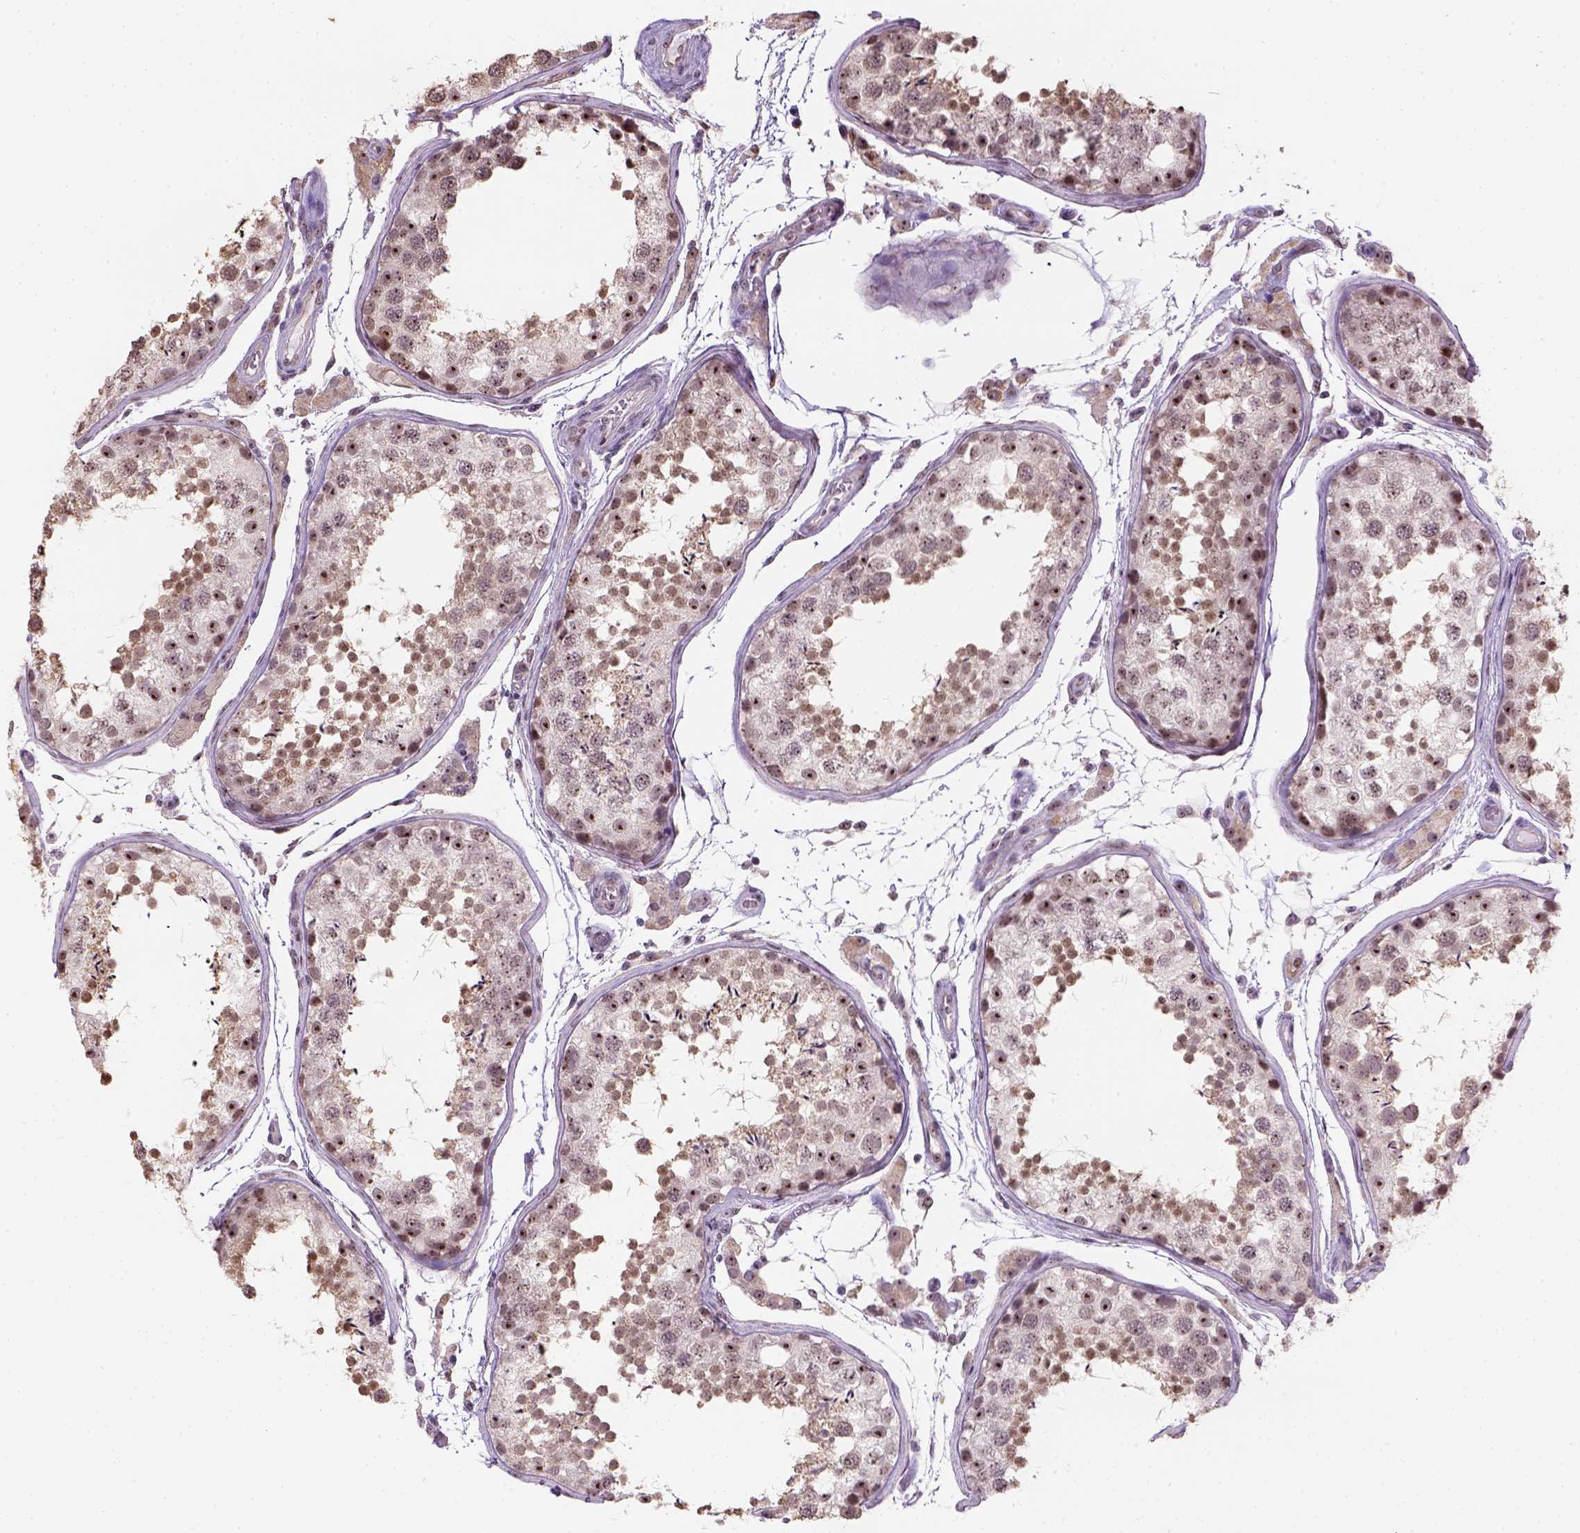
{"staining": {"intensity": "strong", "quantity": ">75%", "location": "nuclear"}, "tissue": "testis", "cell_type": "Cells in seminiferous ducts", "image_type": "normal", "snomed": [{"axis": "morphology", "description": "Normal tissue, NOS"}, {"axis": "topography", "description": "Testis"}], "caption": "Immunohistochemistry (IHC) micrograph of benign testis: human testis stained using IHC reveals high levels of strong protein expression localized specifically in the nuclear of cells in seminiferous ducts, appearing as a nuclear brown color.", "gene": "DDX50", "patient": {"sex": "male", "age": 29}}